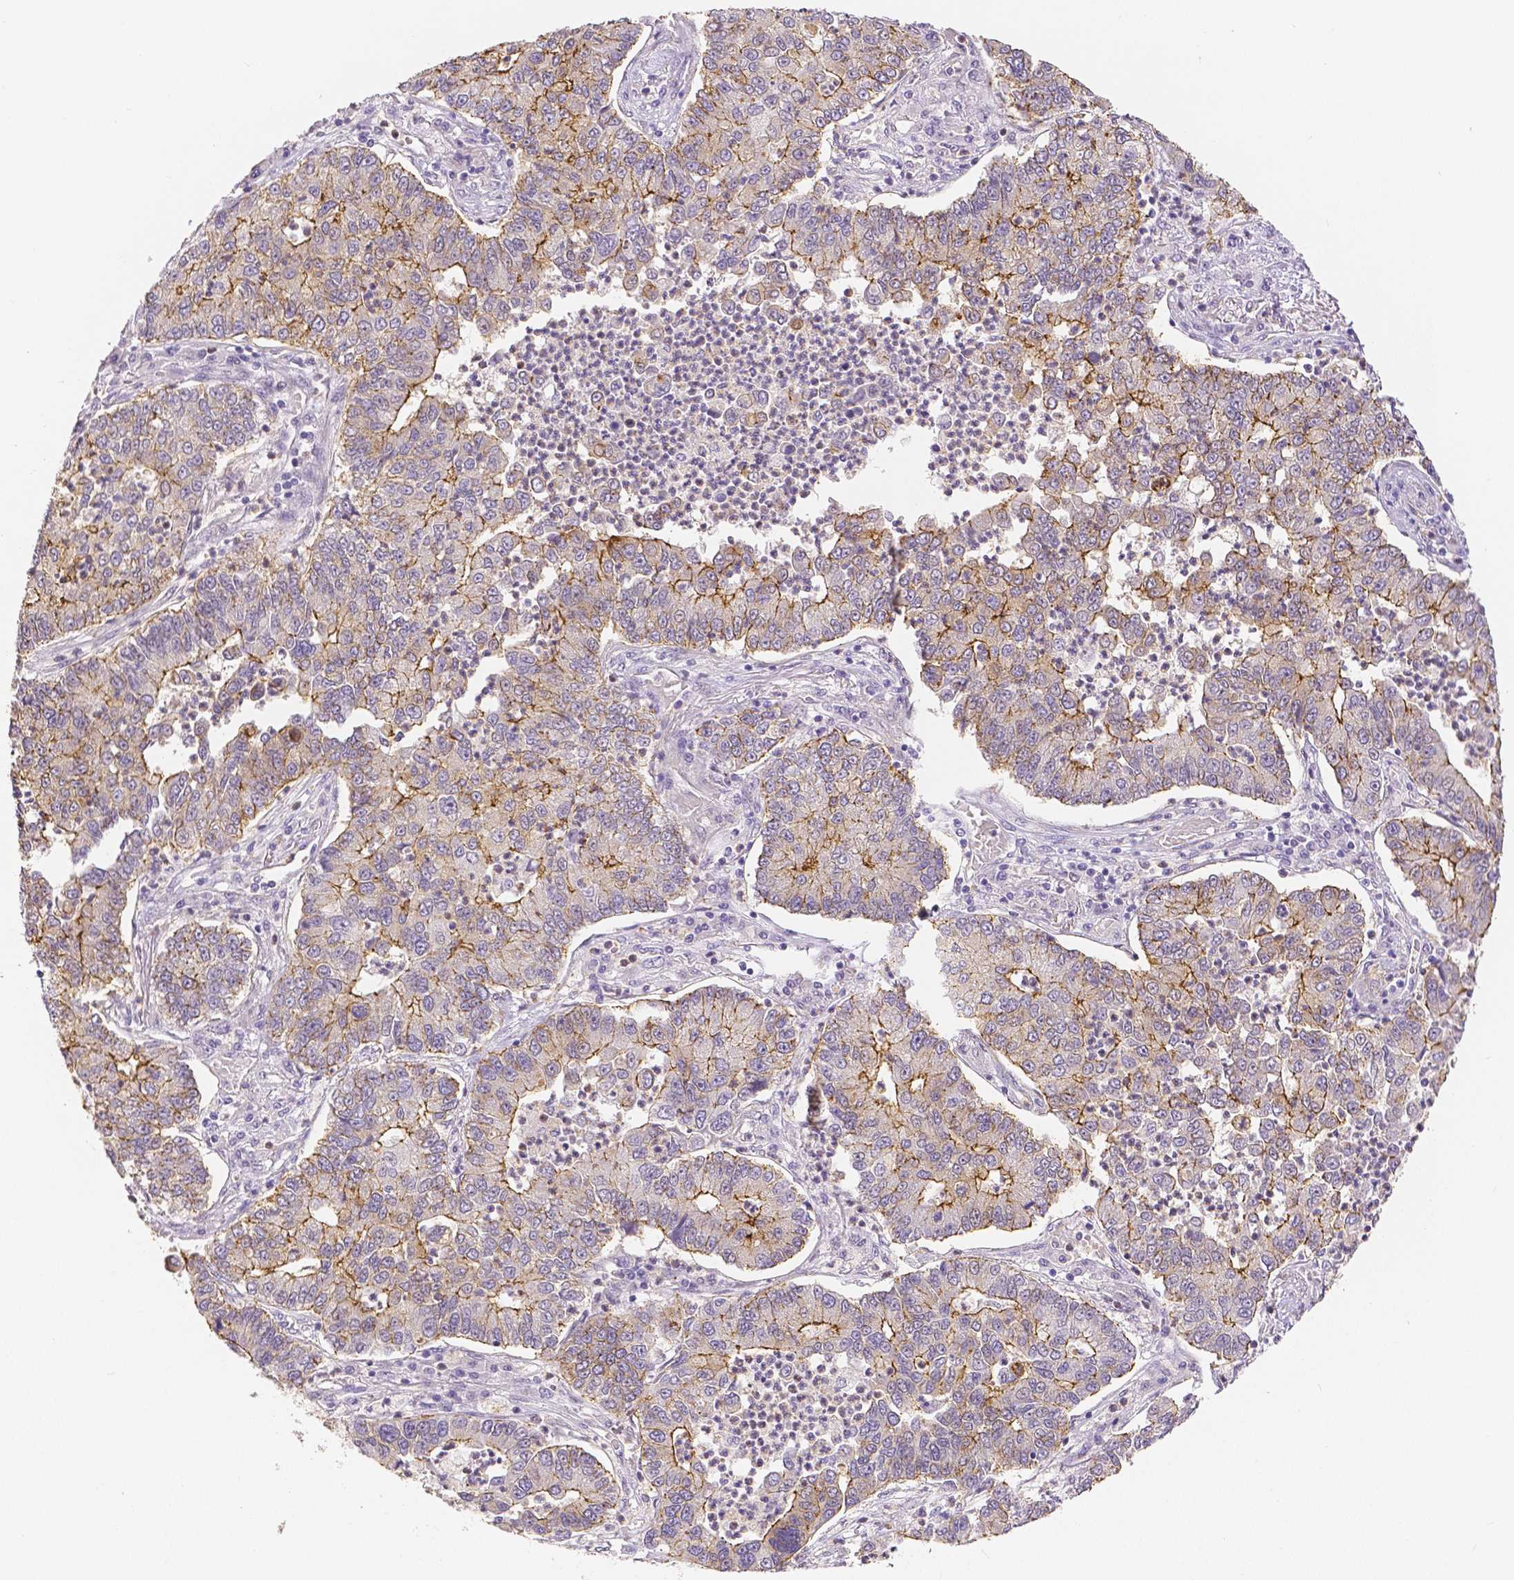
{"staining": {"intensity": "moderate", "quantity": "25%-75%", "location": "cytoplasmic/membranous"}, "tissue": "lung cancer", "cell_type": "Tumor cells", "image_type": "cancer", "snomed": [{"axis": "morphology", "description": "Adenocarcinoma, NOS"}, {"axis": "topography", "description": "Lung"}], "caption": "Tumor cells show medium levels of moderate cytoplasmic/membranous positivity in approximately 25%-75% of cells in human lung adenocarcinoma.", "gene": "OCLN", "patient": {"sex": "female", "age": 57}}